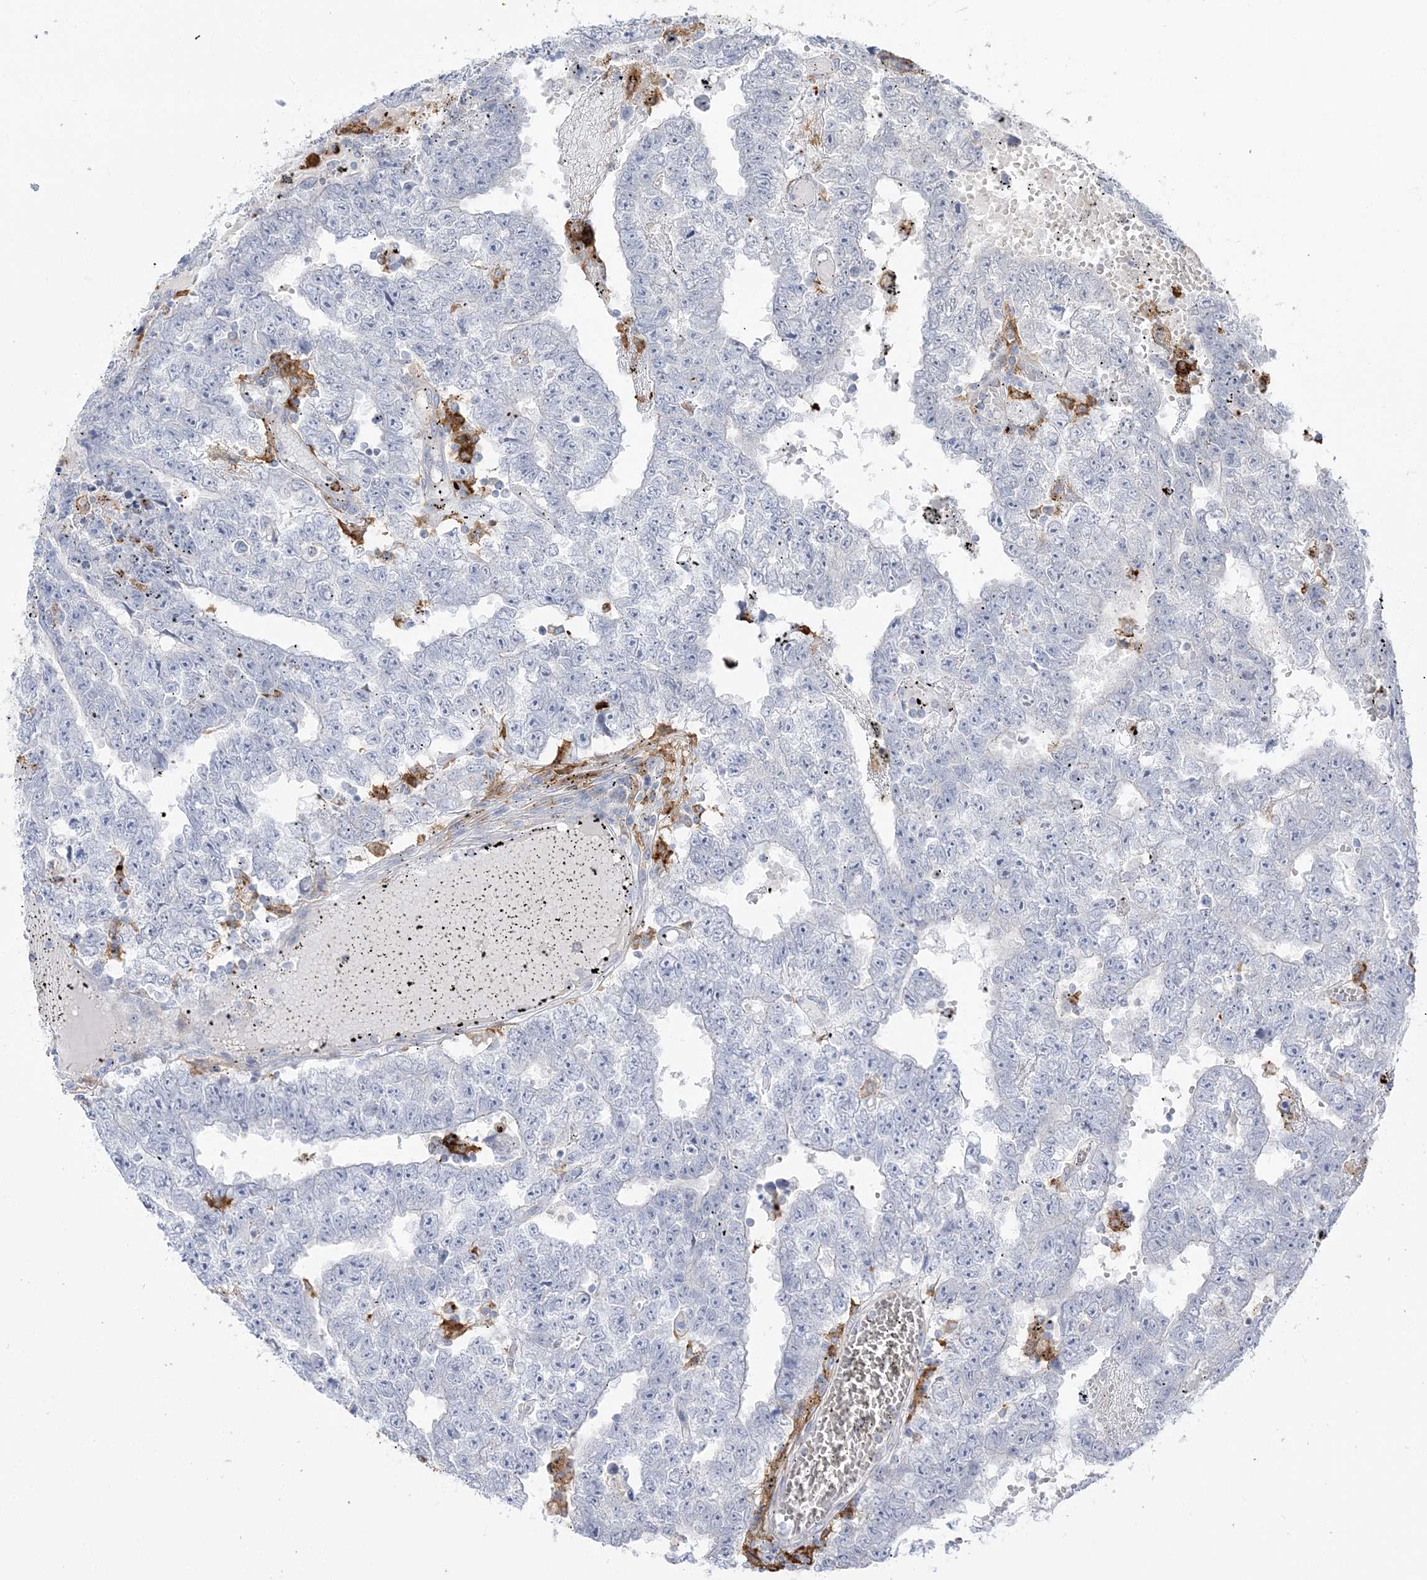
{"staining": {"intensity": "negative", "quantity": "none", "location": "none"}, "tissue": "testis cancer", "cell_type": "Tumor cells", "image_type": "cancer", "snomed": [{"axis": "morphology", "description": "Carcinoma, Embryonal, NOS"}, {"axis": "topography", "description": "Testis"}], "caption": "This histopathology image is of testis embryonal carcinoma stained with IHC to label a protein in brown with the nuclei are counter-stained blue. There is no staining in tumor cells.", "gene": "HAAO", "patient": {"sex": "male", "age": 25}}